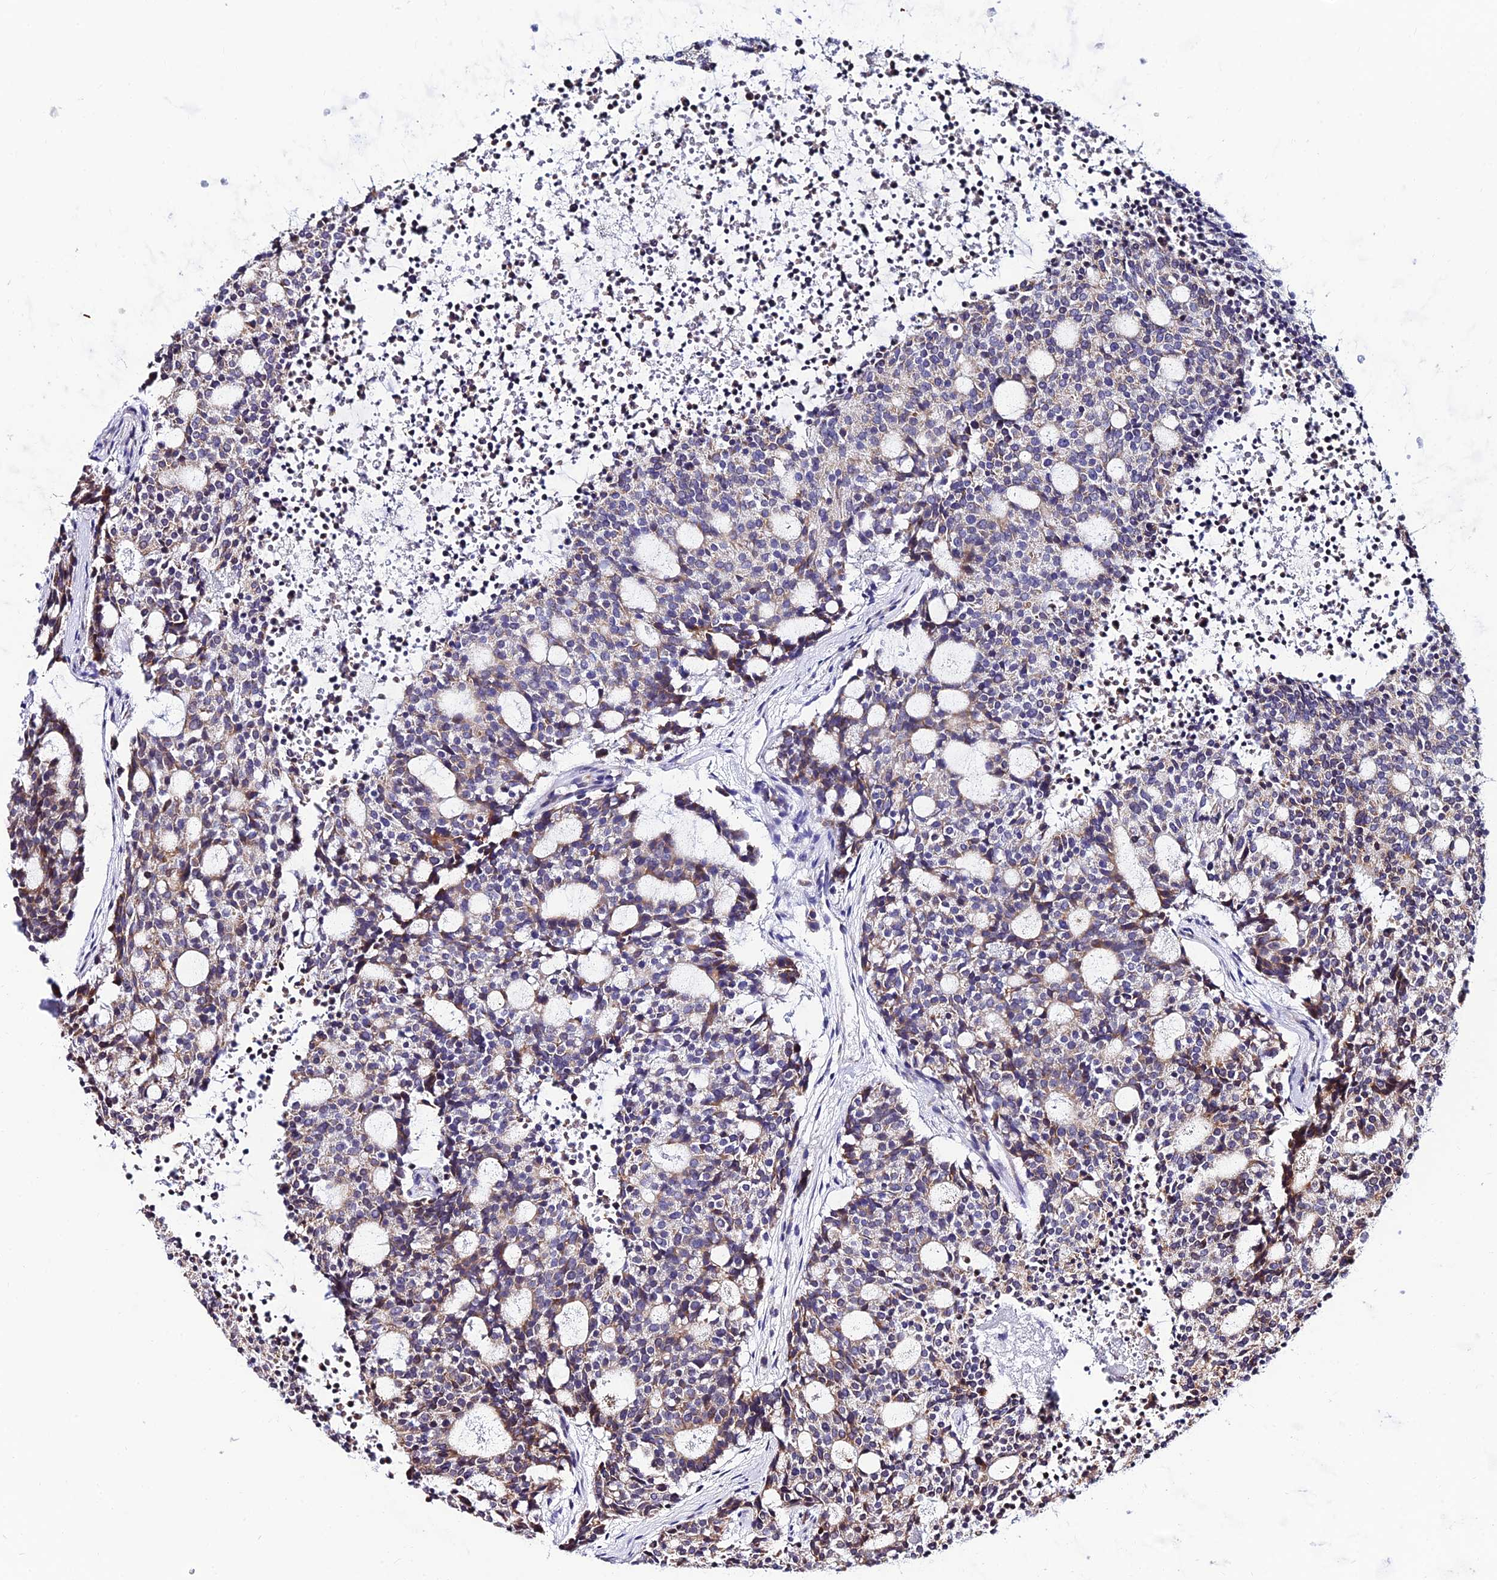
{"staining": {"intensity": "moderate", "quantity": "<25%", "location": "cytoplasmic/membranous"}, "tissue": "carcinoid", "cell_type": "Tumor cells", "image_type": "cancer", "snomed": [{"axis": "morphology", "description": "Carcinoid, malignant, NOS"}, {"axis": "topography", "description": "Pancreas"}], "caption": "Protein expression analysis of human malignant carcinoid reveals moderate cytoplasmic/membranous expression in approximately <25% of tumor cells. (Stains: DAB (3,3'-diaminobenzidine) in brown, nuclei in blue, Microscopy: brightfield microscopy at high magnification).", "gene": "CDNF", "patient": {"sex": "female", "age": 54}}